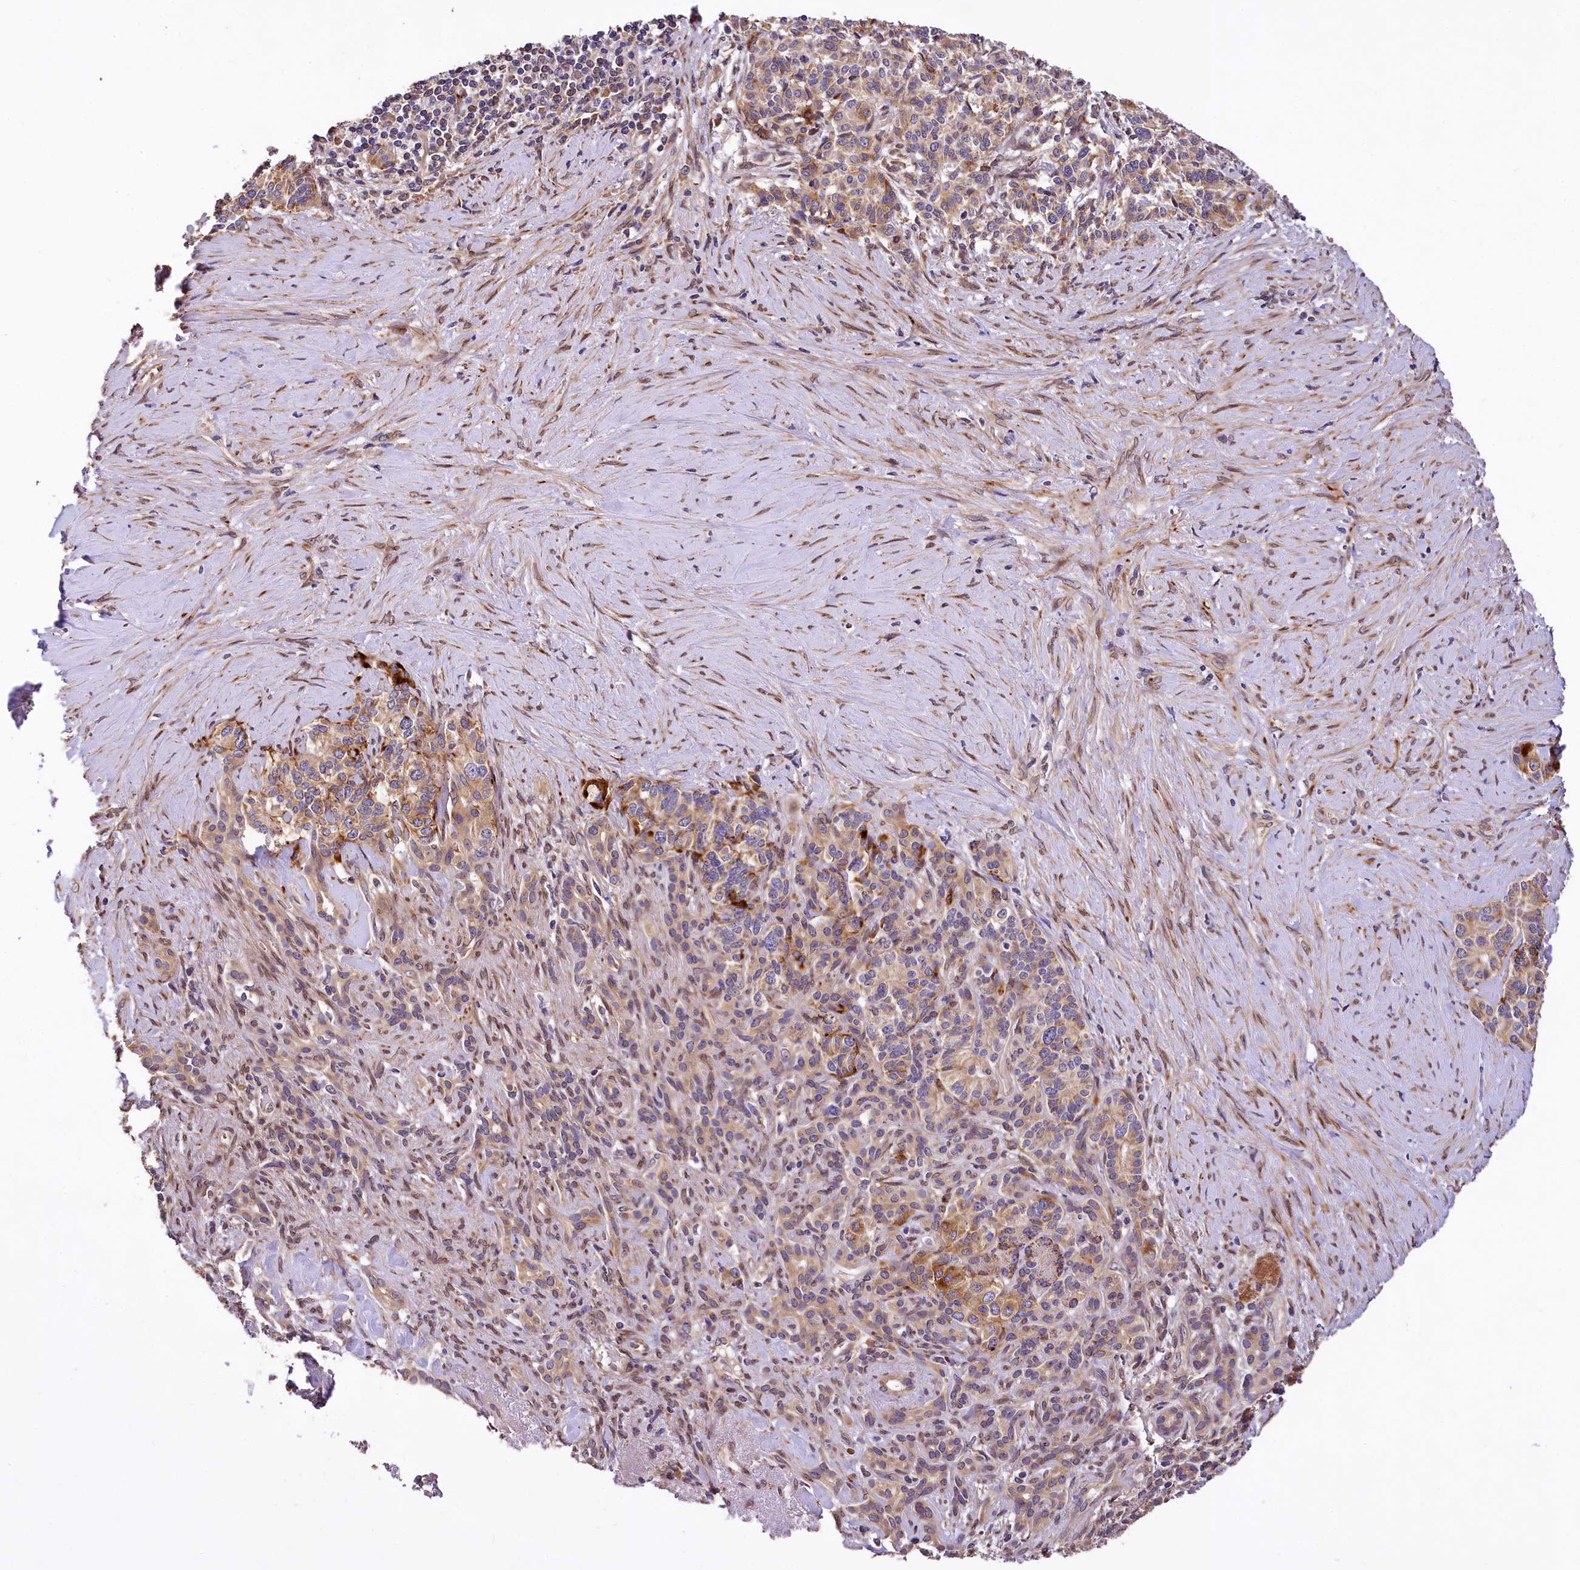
{"staining": {"intensity": "moderate", "quantity": ">75%", "location": "cytoplasmic/membranous"}, "tissue": "pancreatic cancer", "cell_type": "Tumor cells", "image_type": "cancer", "snomed": [{"axis": "morphology", "description": "Adenocarcinoma, NOS"}, {"axis": "topography", "description": "Pancreas"}], "caption": "This histopathology image demonstrates pancreatic adenocarcinoma stained with immunohistochemistry (IHC) to label a protein in brown. The cytoplasmic/membranous of tumor cells show moderate positivity for the protein. Nuclei are counter-stained blue.", "gene": "SUPV3L1", "patient": {"sex": "female", "age": 74}}